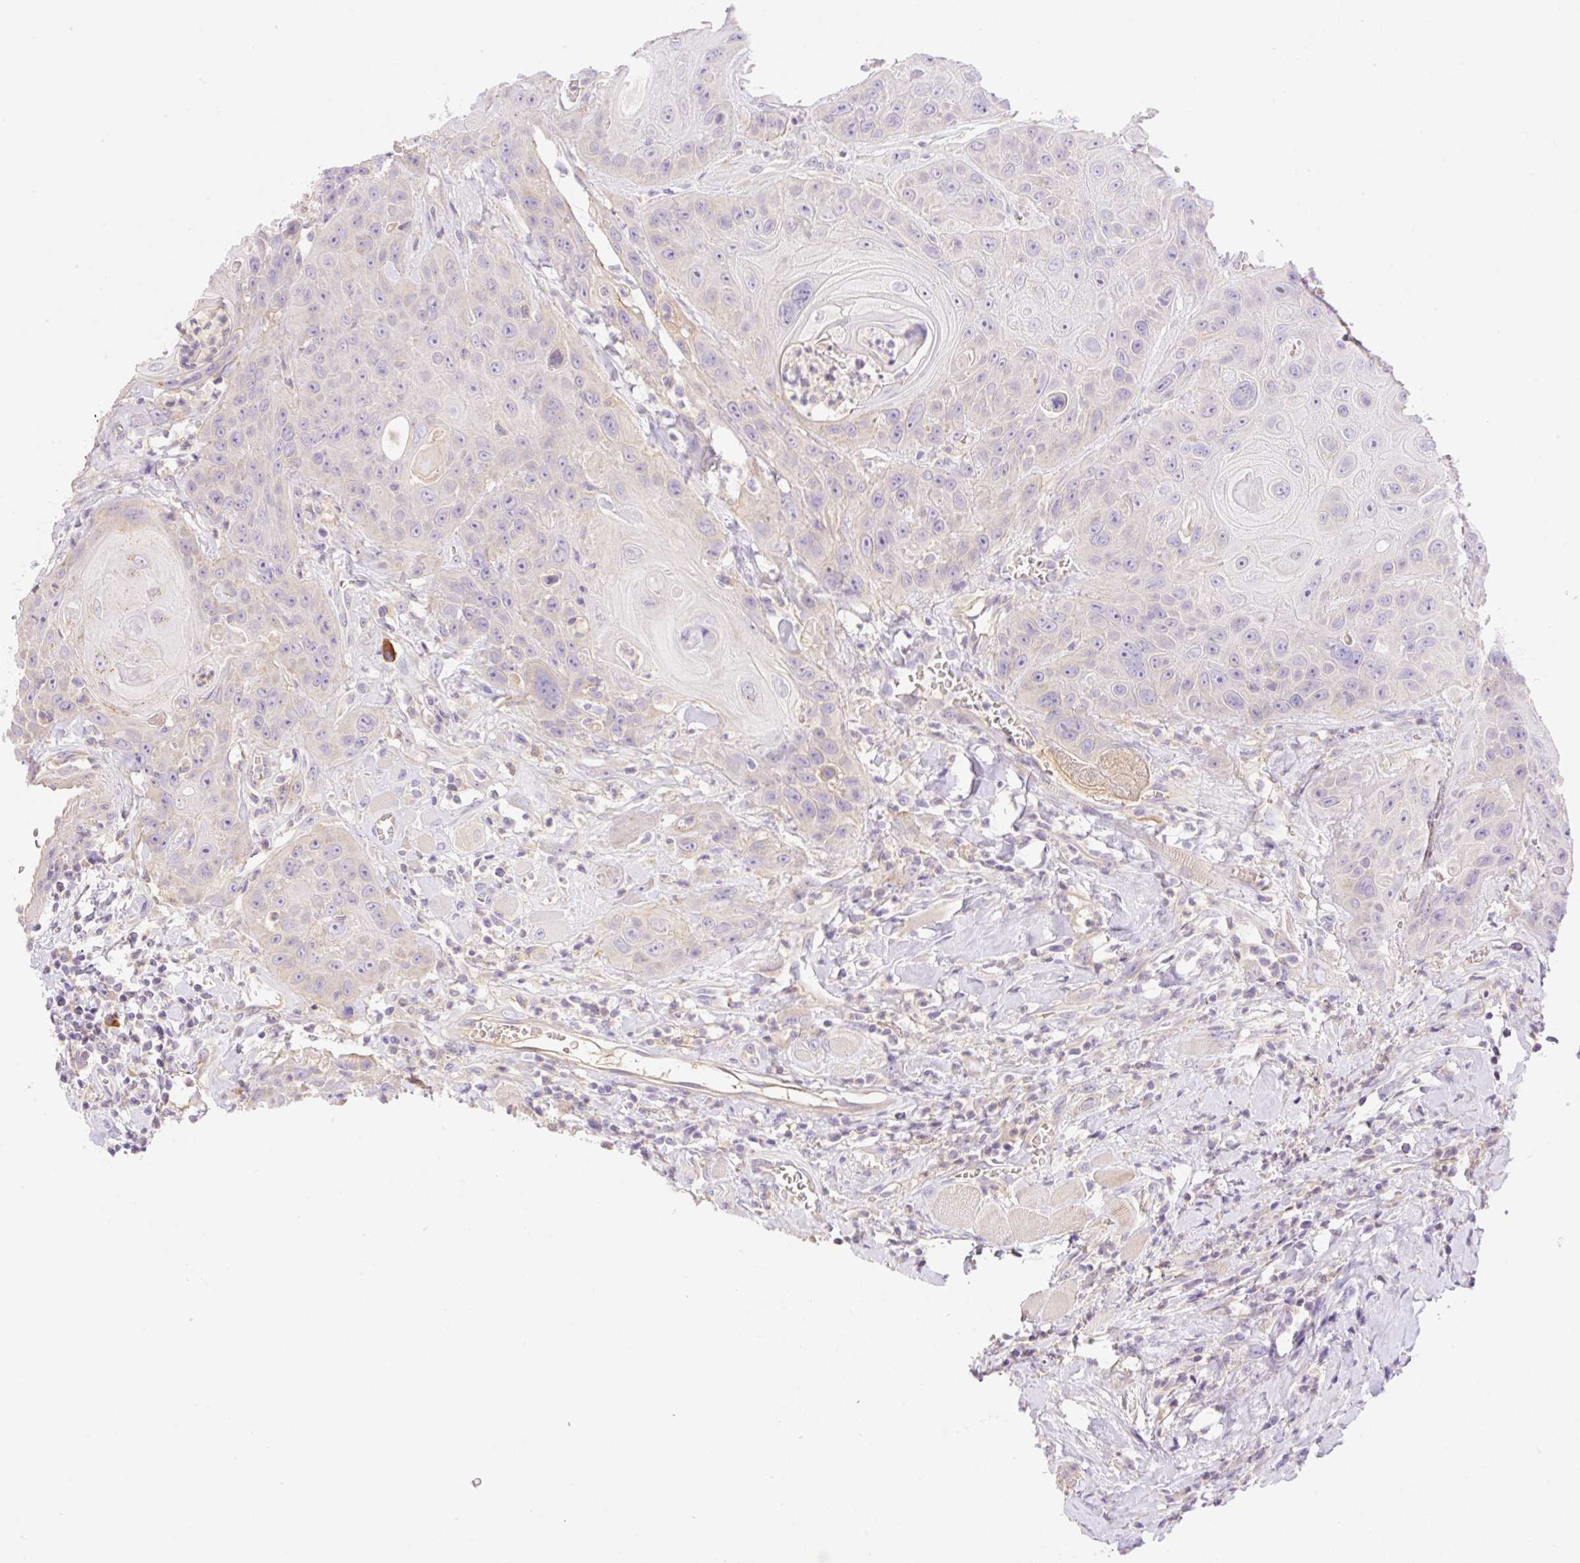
{"staining": {"intensity": "negative", "quantity": "none", "location": "none"}, "tissue": "head and neck cancer", "cell_type": "Tumor cells", "image_type": "cancer", "snomed": [{"axis": "morphology", "description": "Squamous cell carcinoma, NOS"}, {"axis": "topography", "description": "Head-Neck"}], "caption": "Tumor cells show no significant positivity in head and neck squamous cell carcinoma.", "gene": "DENND5A", "patient": {"sex": "female", "age": 59}}